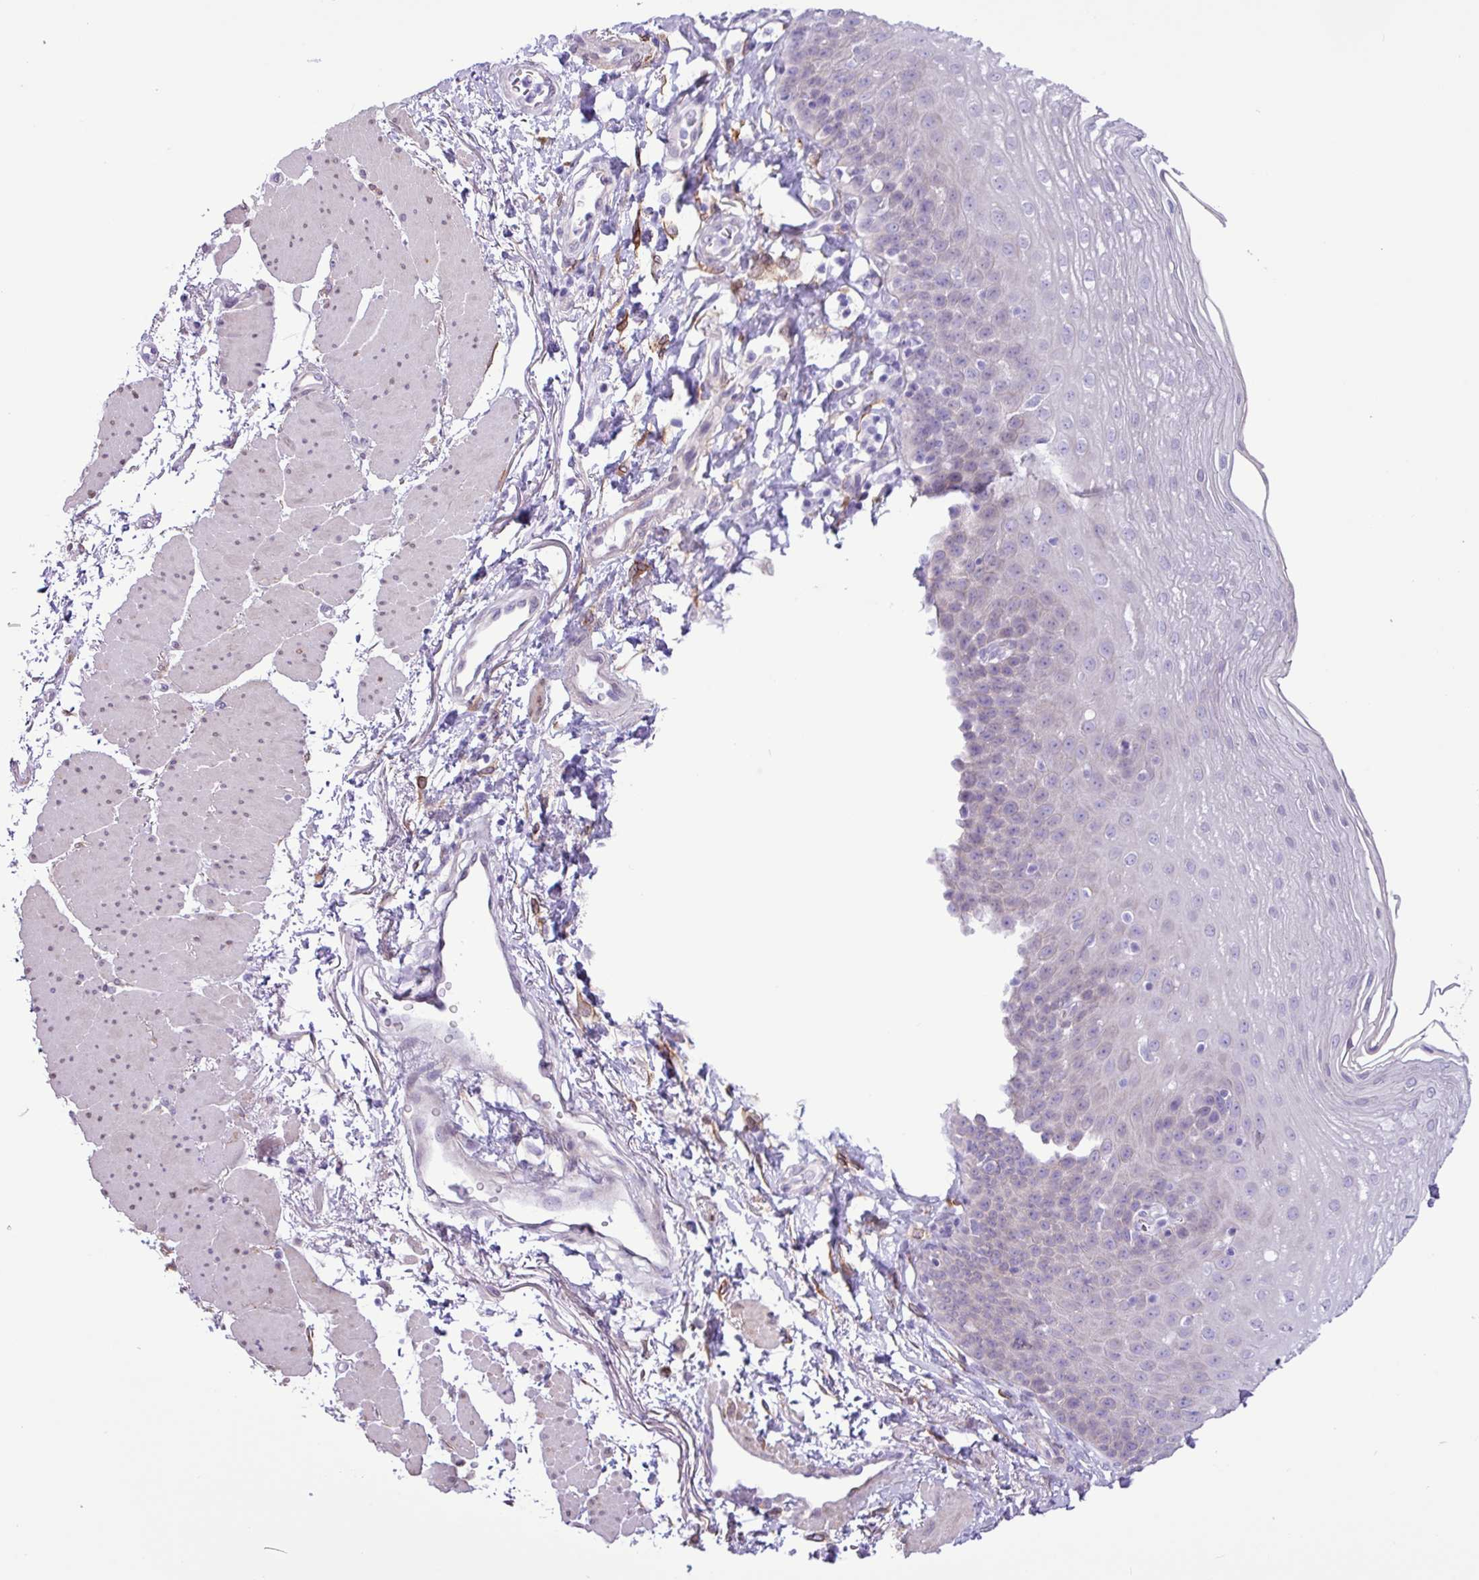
{"staining": {"intensity": "negative", "quantity": "none", "location": "none"}, "tissue": "esophagus", "cell_type": "Squamous epithelial cells", "image_type": "normal", "snomed": [{"axis": "morphology", "description": "Normal tissue, NOS"}, {"axis": "topography", "description": "Esophagus"}], "caption": "Immunohistochemistry (IHC) of unremarkable human esophagus exhibits no positivity in squamous epithelial cells. The staining was performed using DAB (3,3'-diaminobenzidine) to visualize the protein expression in brown, while the nuclei were stained in blue with hematoxylin (Magnification: 20x).", "gene": "SLC38A1", "patient": {"sex": "female", "age": 81}}